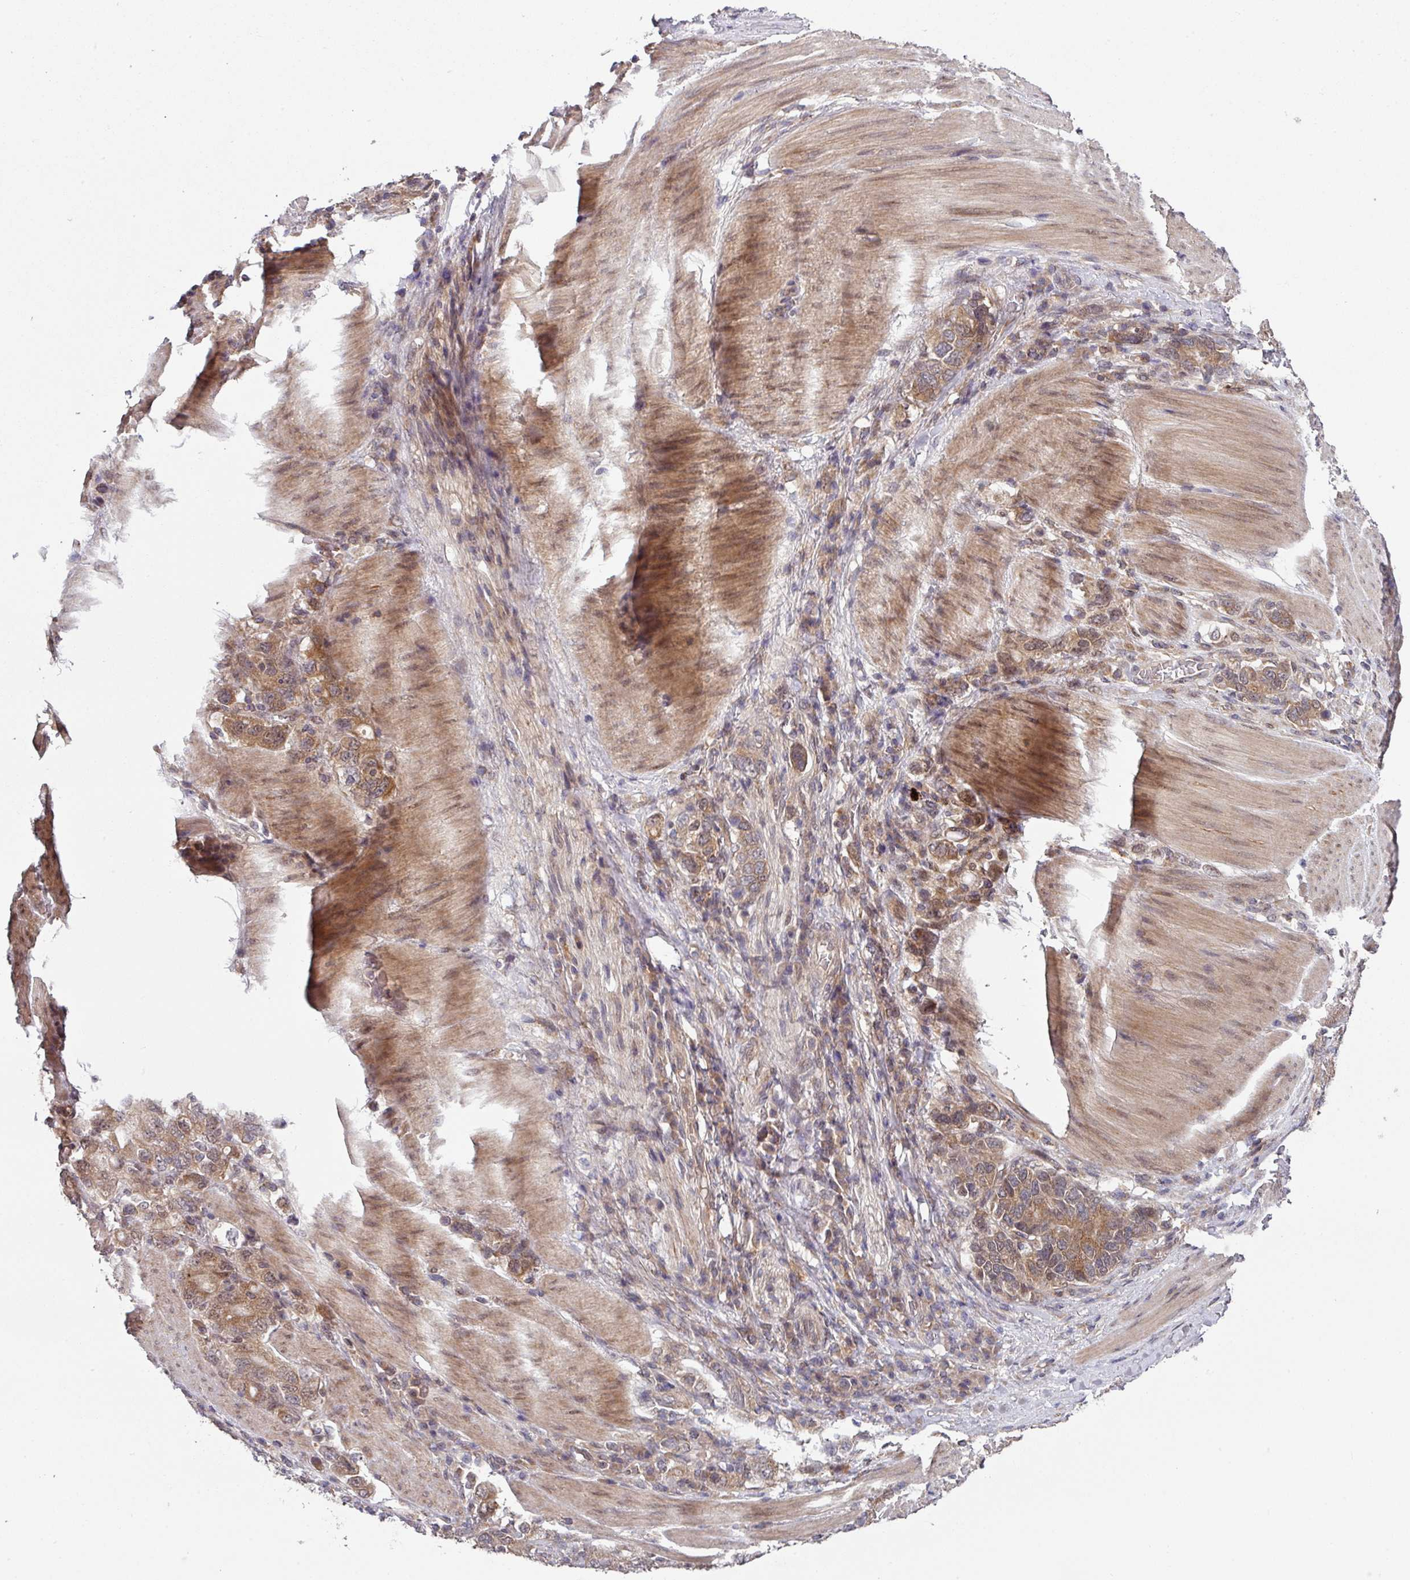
{"staining": {"intensity": "moderate", "quantity": ">75%", "location": "cytoplasmic/membranous,nuclear"}, "tissue": "stomach cancer", "cell_type": "Tumor cells", "image_type": "cancer", "snomed": [{"axis": "morphology", "description": "Adenocarcinoma, NOS"}, {"axis": "topography", "description": "Stomach, upper"}, {"axis": "topography", "description": "Stomach"}], "caption": "Stomach adenocarcinoma stained with a protein marker displays moderate staining in tumor cells.", "gene": "CAMLG", "patient": {"sex": "male", "age": 62}}